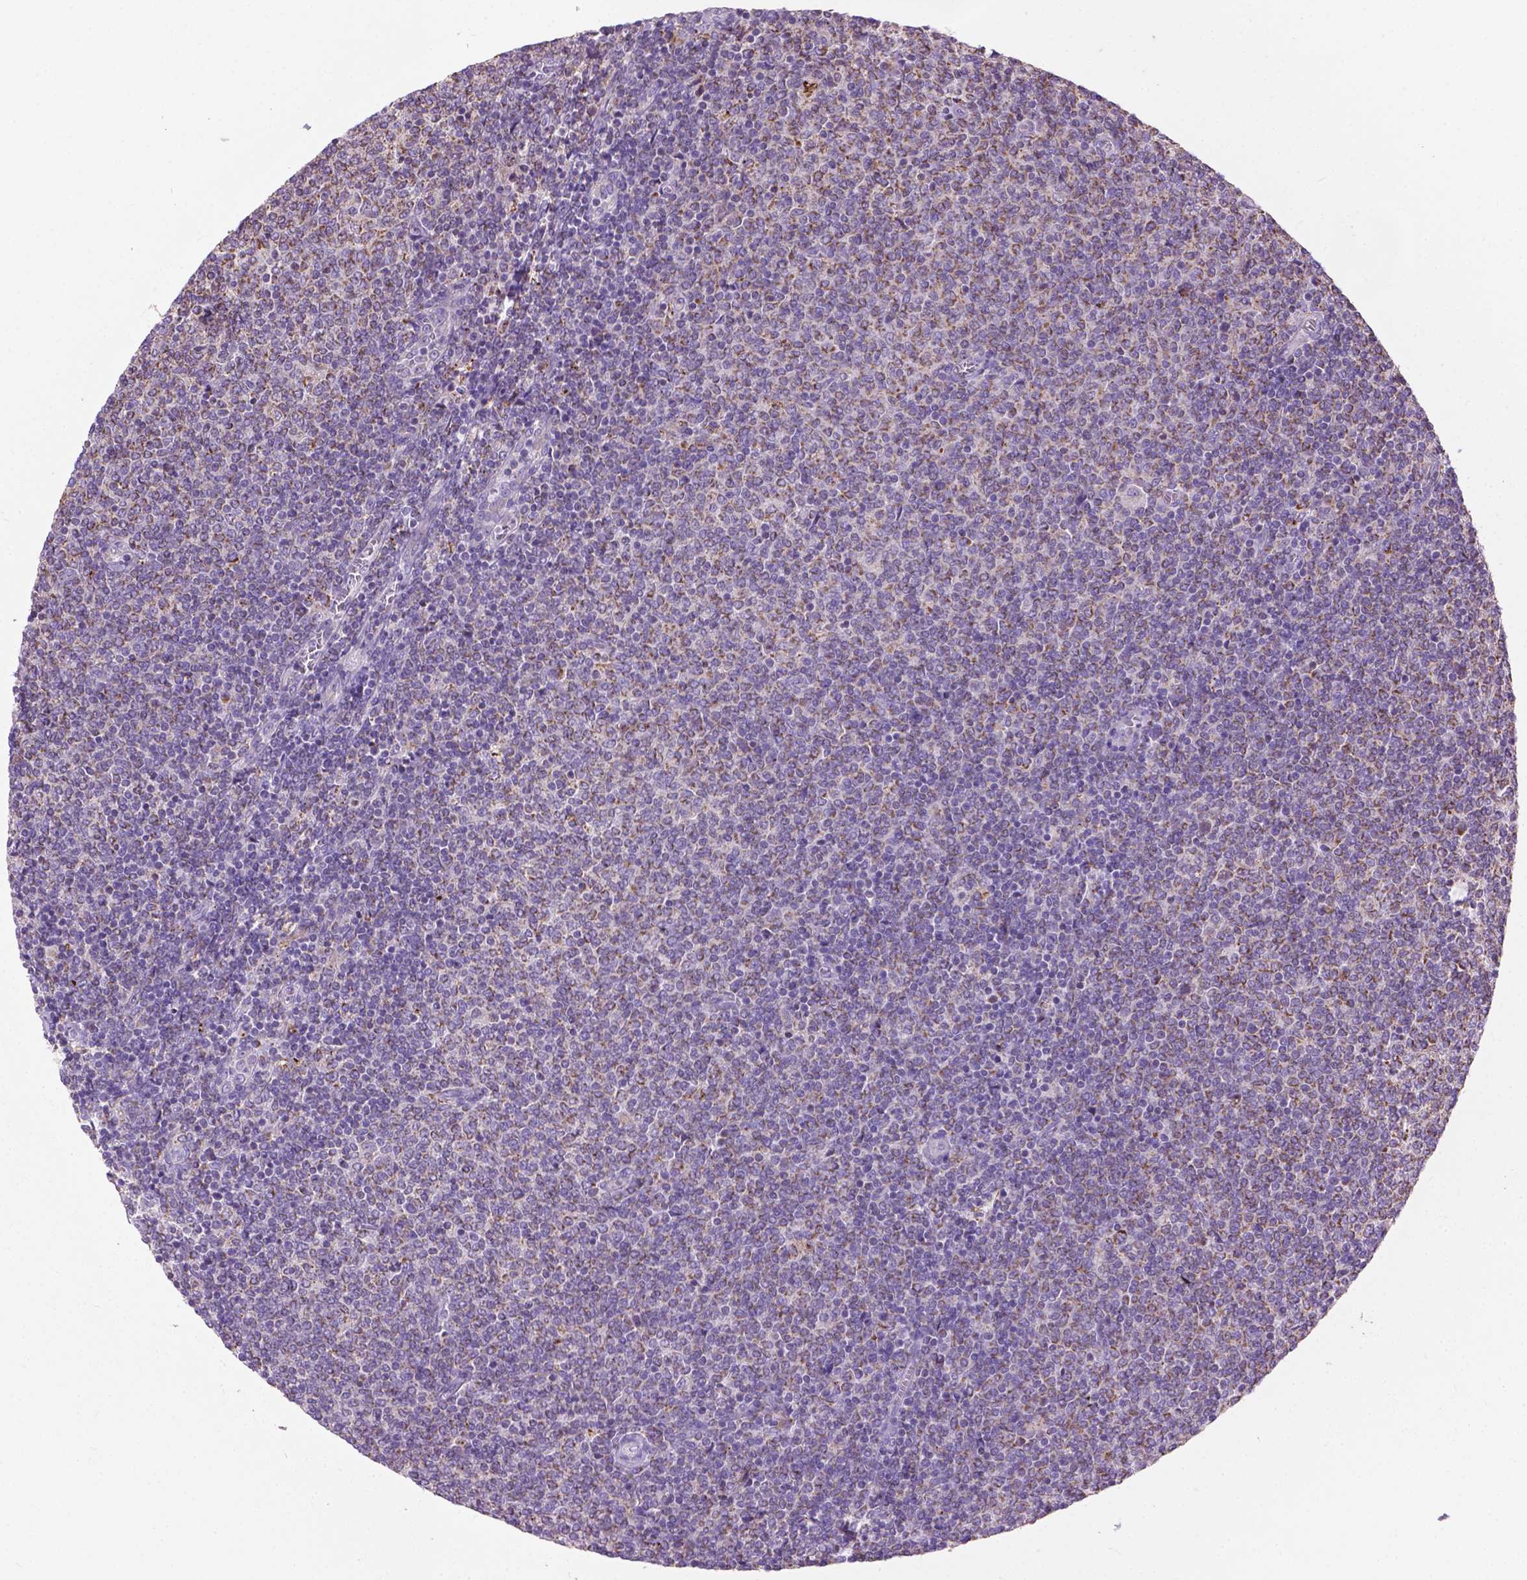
{"staining": {"intensity": "moderate", "quantity": "25%-75%", "location": "cytoplasmic/membranous"}, "tissue": "lymphoma", "cell_type": "Tumor cells", "image_type": "cancer", "snomed": [{"axis": "morphology", "description": "Malignant lymphoma, non-Hodgkin's type, Low grade"}, {"axis": "topography", "description": "Lymph node"}], "caption": "There is medium levels of moderate cytoplasmic/membranous expression in tumor cells of lymphoma, as demonstrated by immunohistochemical staining (brown color).", "gene": "VDAC1", "patient": {"sex": "male", "age": 52}}